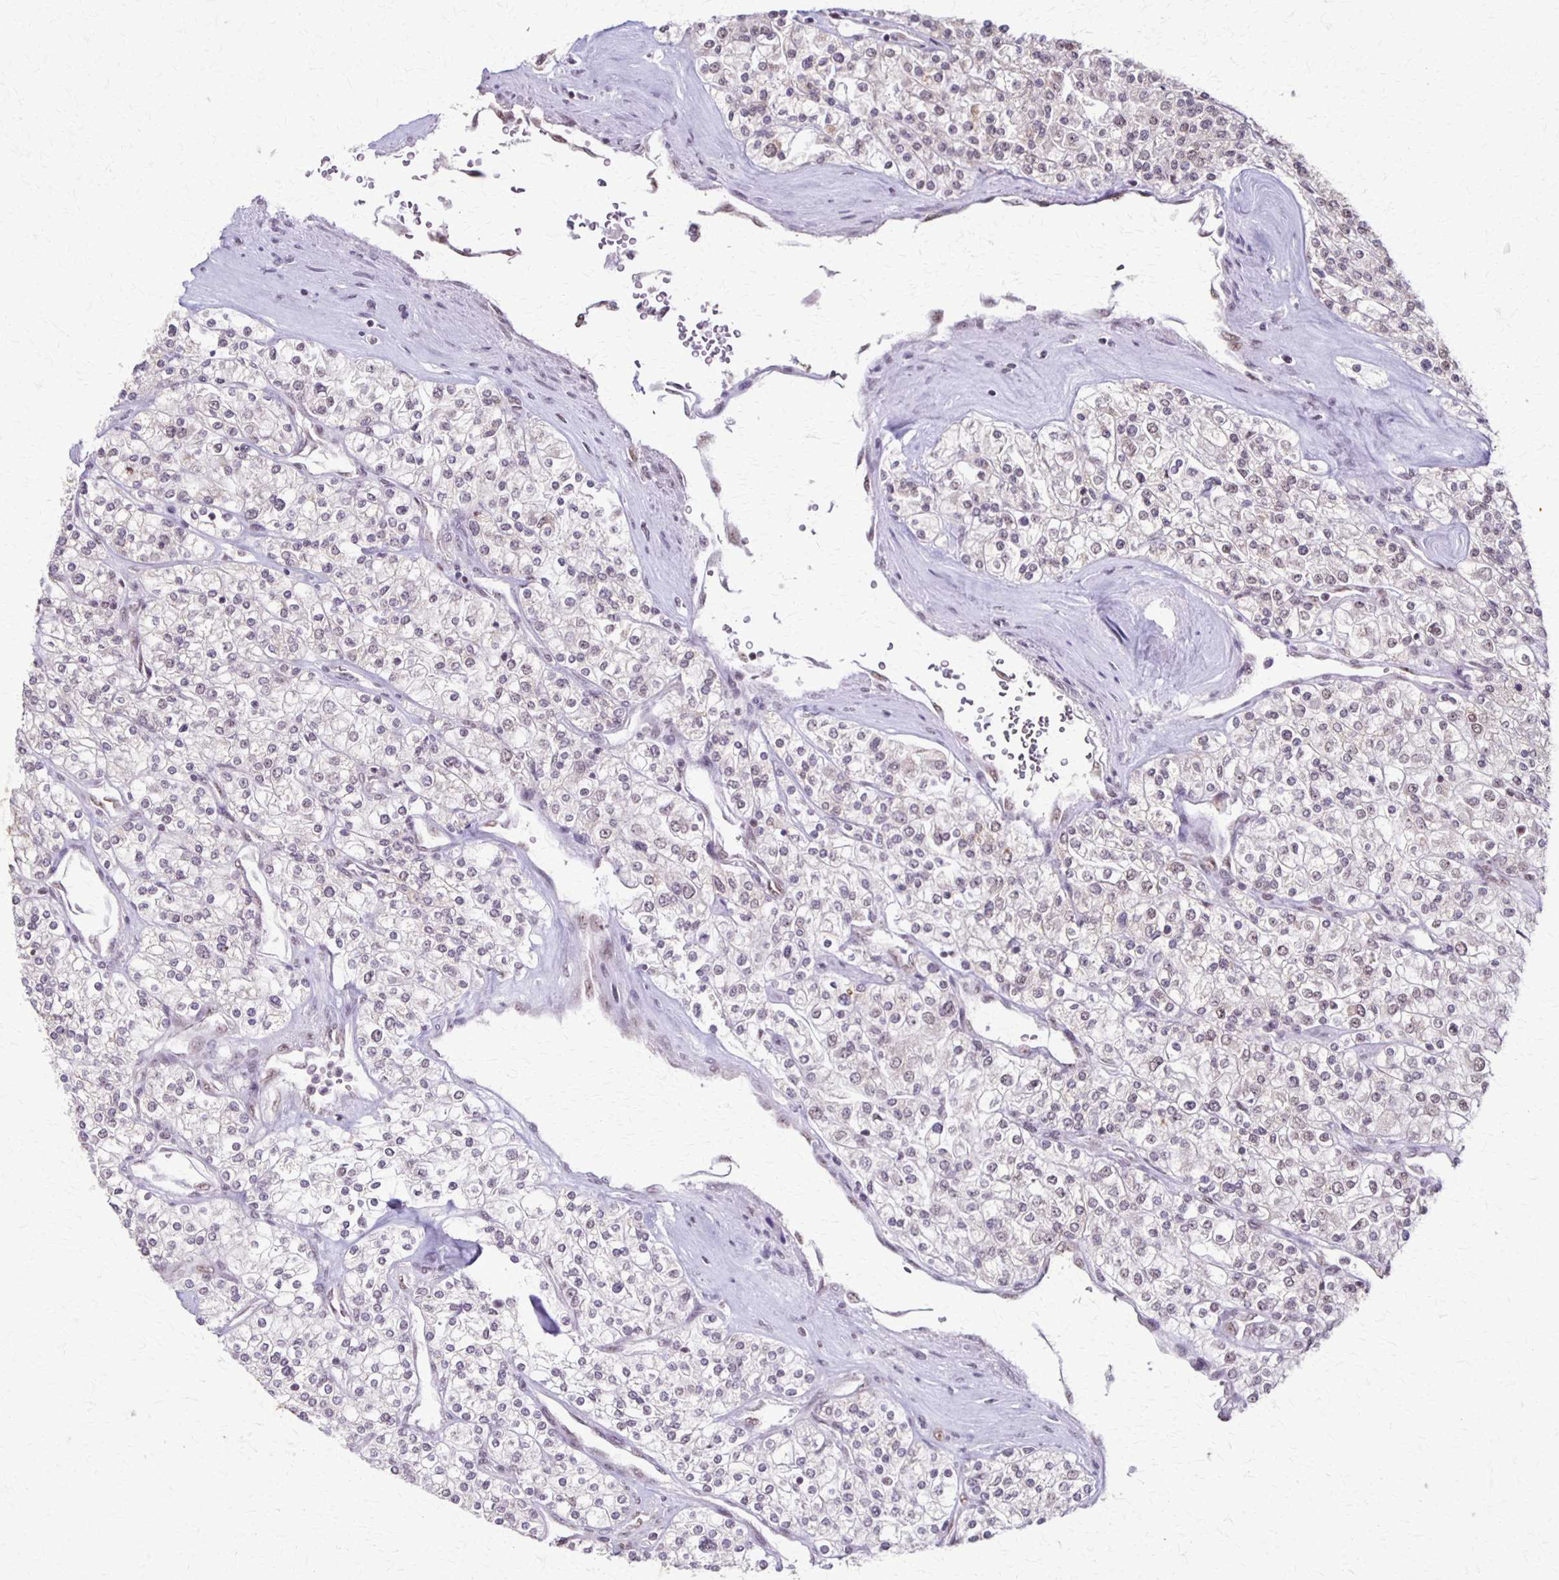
{"staining": {"intensity": "weak", "quantity": "25%-75%", "location": "nuclear"}, "tissue": "renal cancer", "cell_type": "Tumor cells", "image_type": "cancer", "snomed": [{"axis": "morphology", "description": "Adenocarcinoma, NOS"}, {"axis": "topography", "description": "Kidney"}], "caption": "This is a photomicrograph of immunohistochemistry staining of renal cancer, which shows weak staining in the nuclear of tumor cells.", "gene": "XRCC6", "patient": {"sex": "male", "age": 80}}